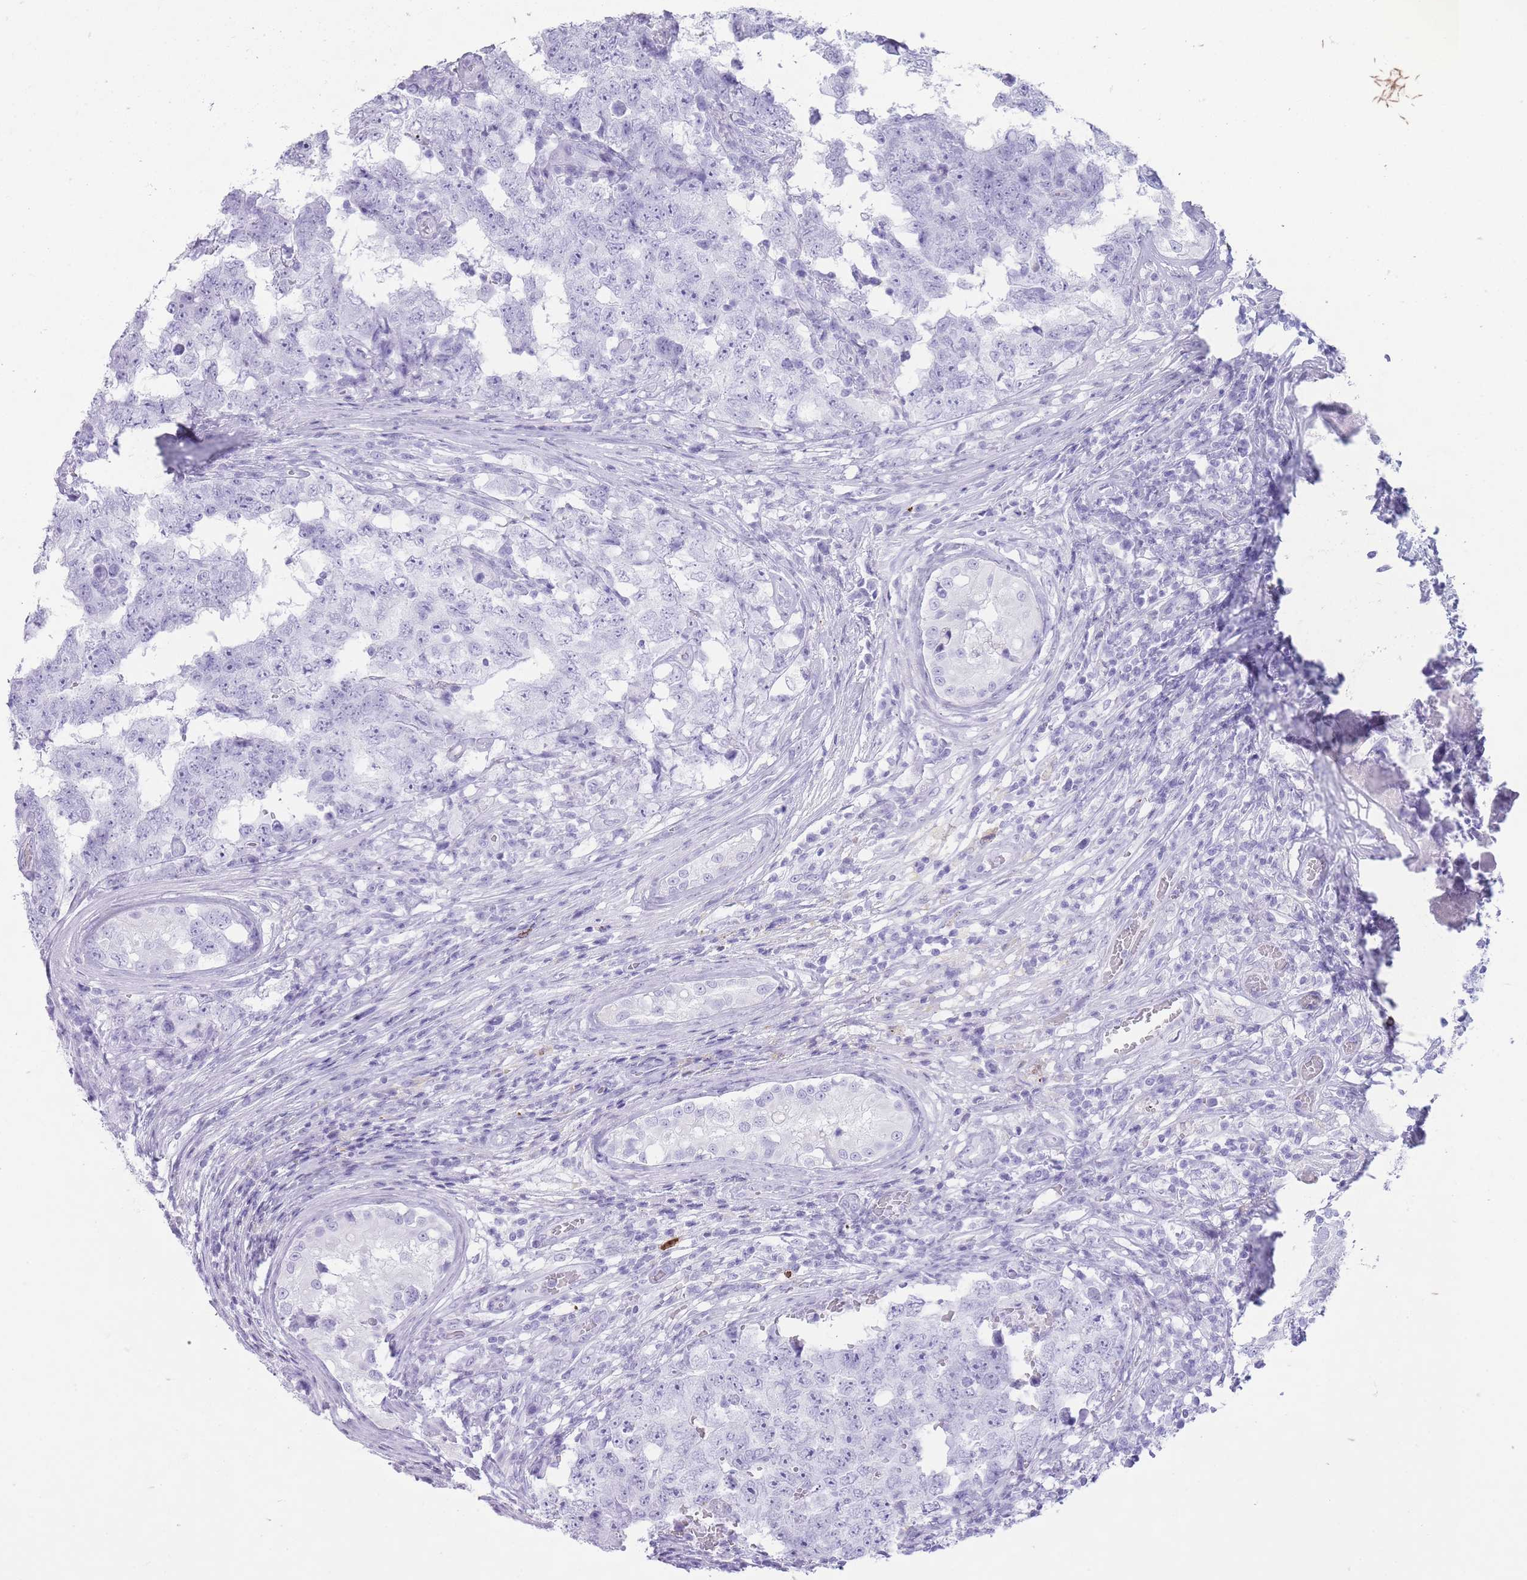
{"staining": {"intensity": "negative", "quantity": "none", "location": "none"}, "tissue": "testis cancer", "cell_type": "Tumor cells", "image_type": "cancer", "snomed": [{"axis": "morphology", "description": "Carcinoma, Embryonal, NOS"}, {"axis": "topography", "description": "Testis"}], "caption": "This is a micrograph of immunohistochemistry staining of testis cancer, which shows no expression in tumor cells.", "gene": "OR4F21", "patient": {"sex": "male", "age": 25}}